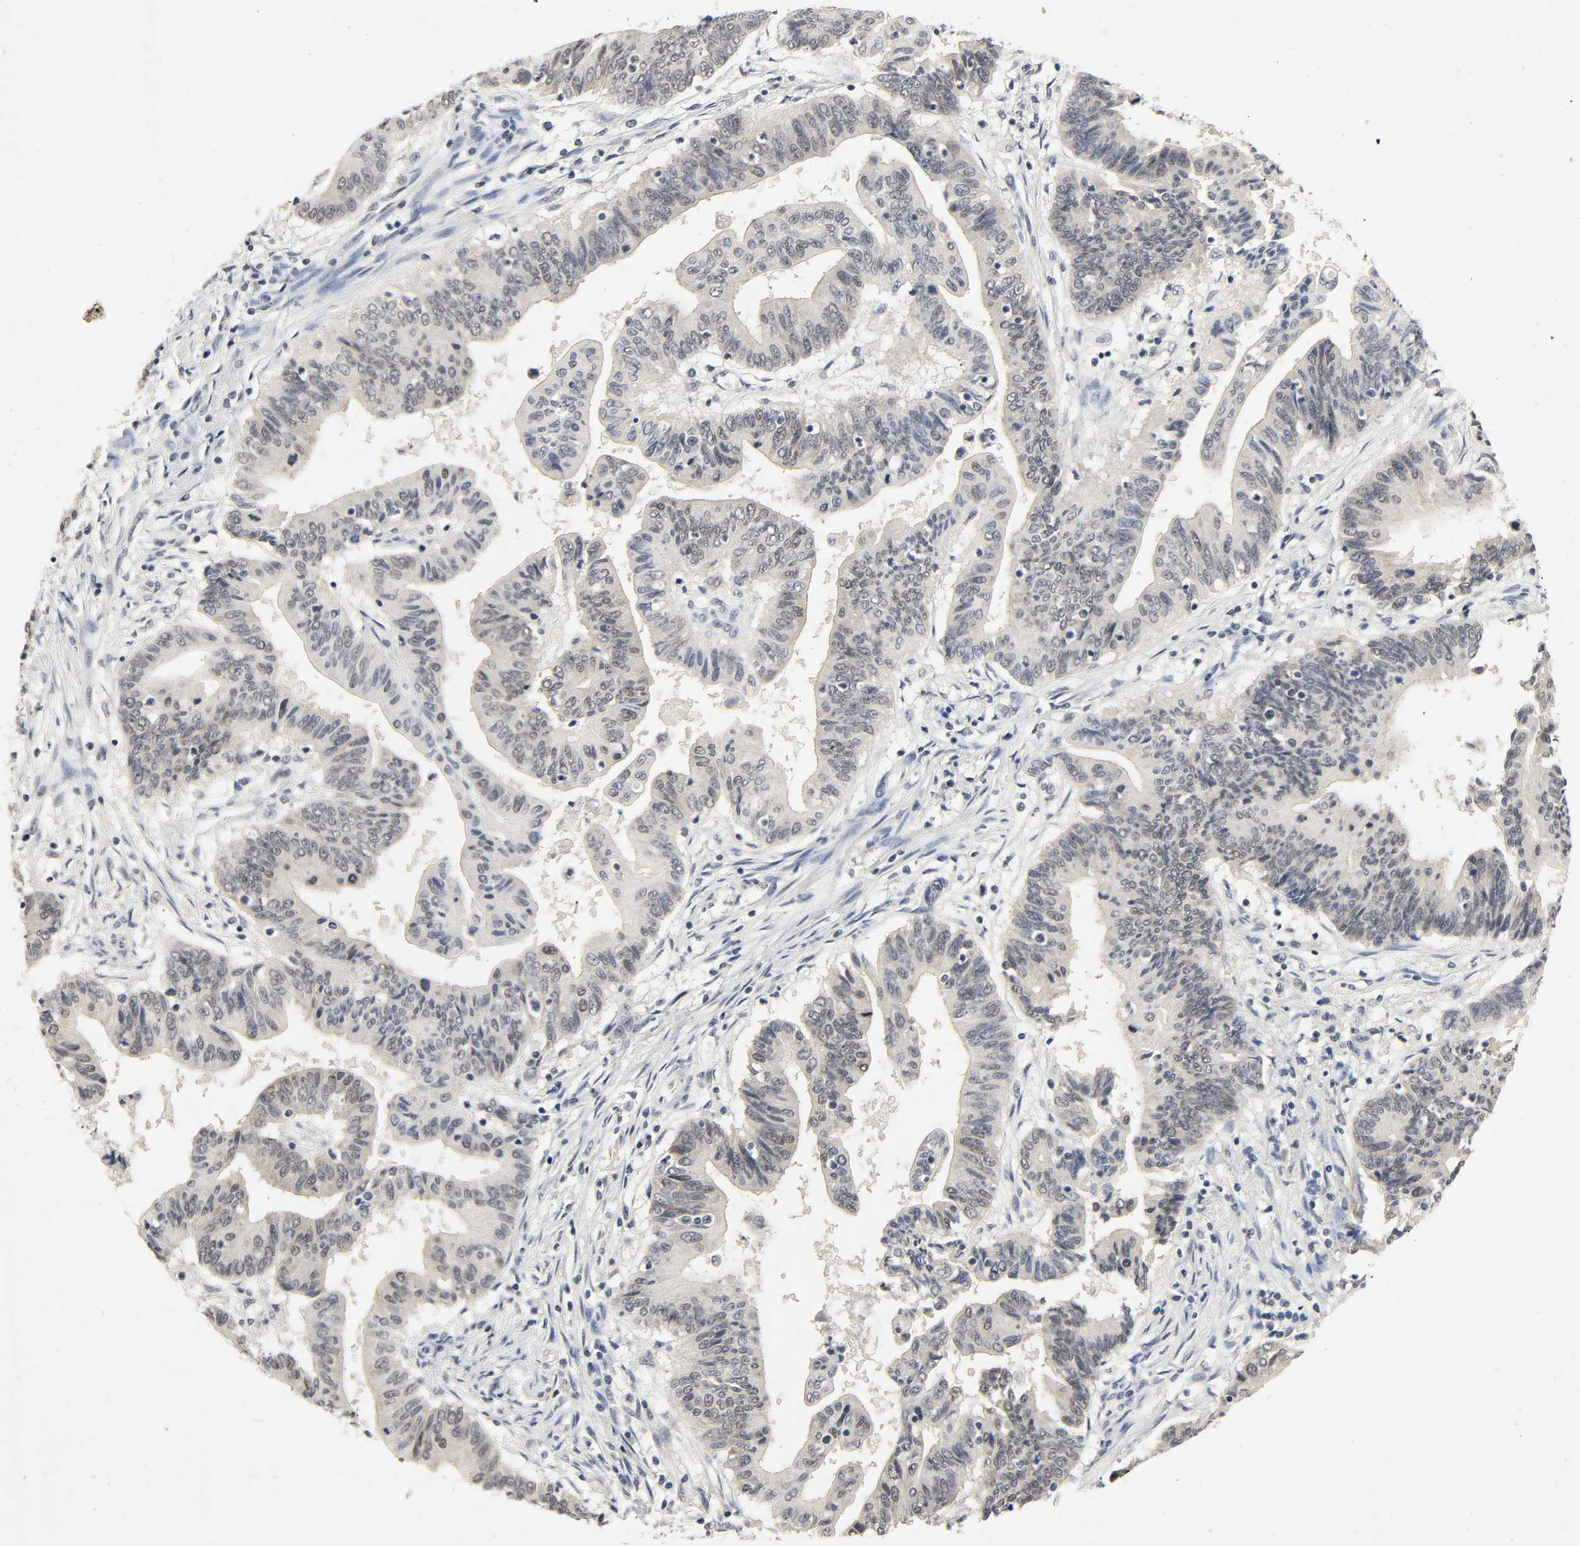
{"staining": {"intensity": "weak", "quantity": "<25%", "location": "nuclear"}, "tissue": "pancreatic cancer", "cell_type": "Tumor cells", "image_type": "cancer", "snomed": [{"axis": "morphology", "description": "Adenocarcinoma, NOS"}, {"axis": "topography", "description": "Pancreas"}], "caption": "This is an IHC micrograph of adenocarcinoma (pancreatic). There is no expression in tumor cells.", "gene": "MAPKAPK5", "patient": {"sex": "female", "age": 48}}